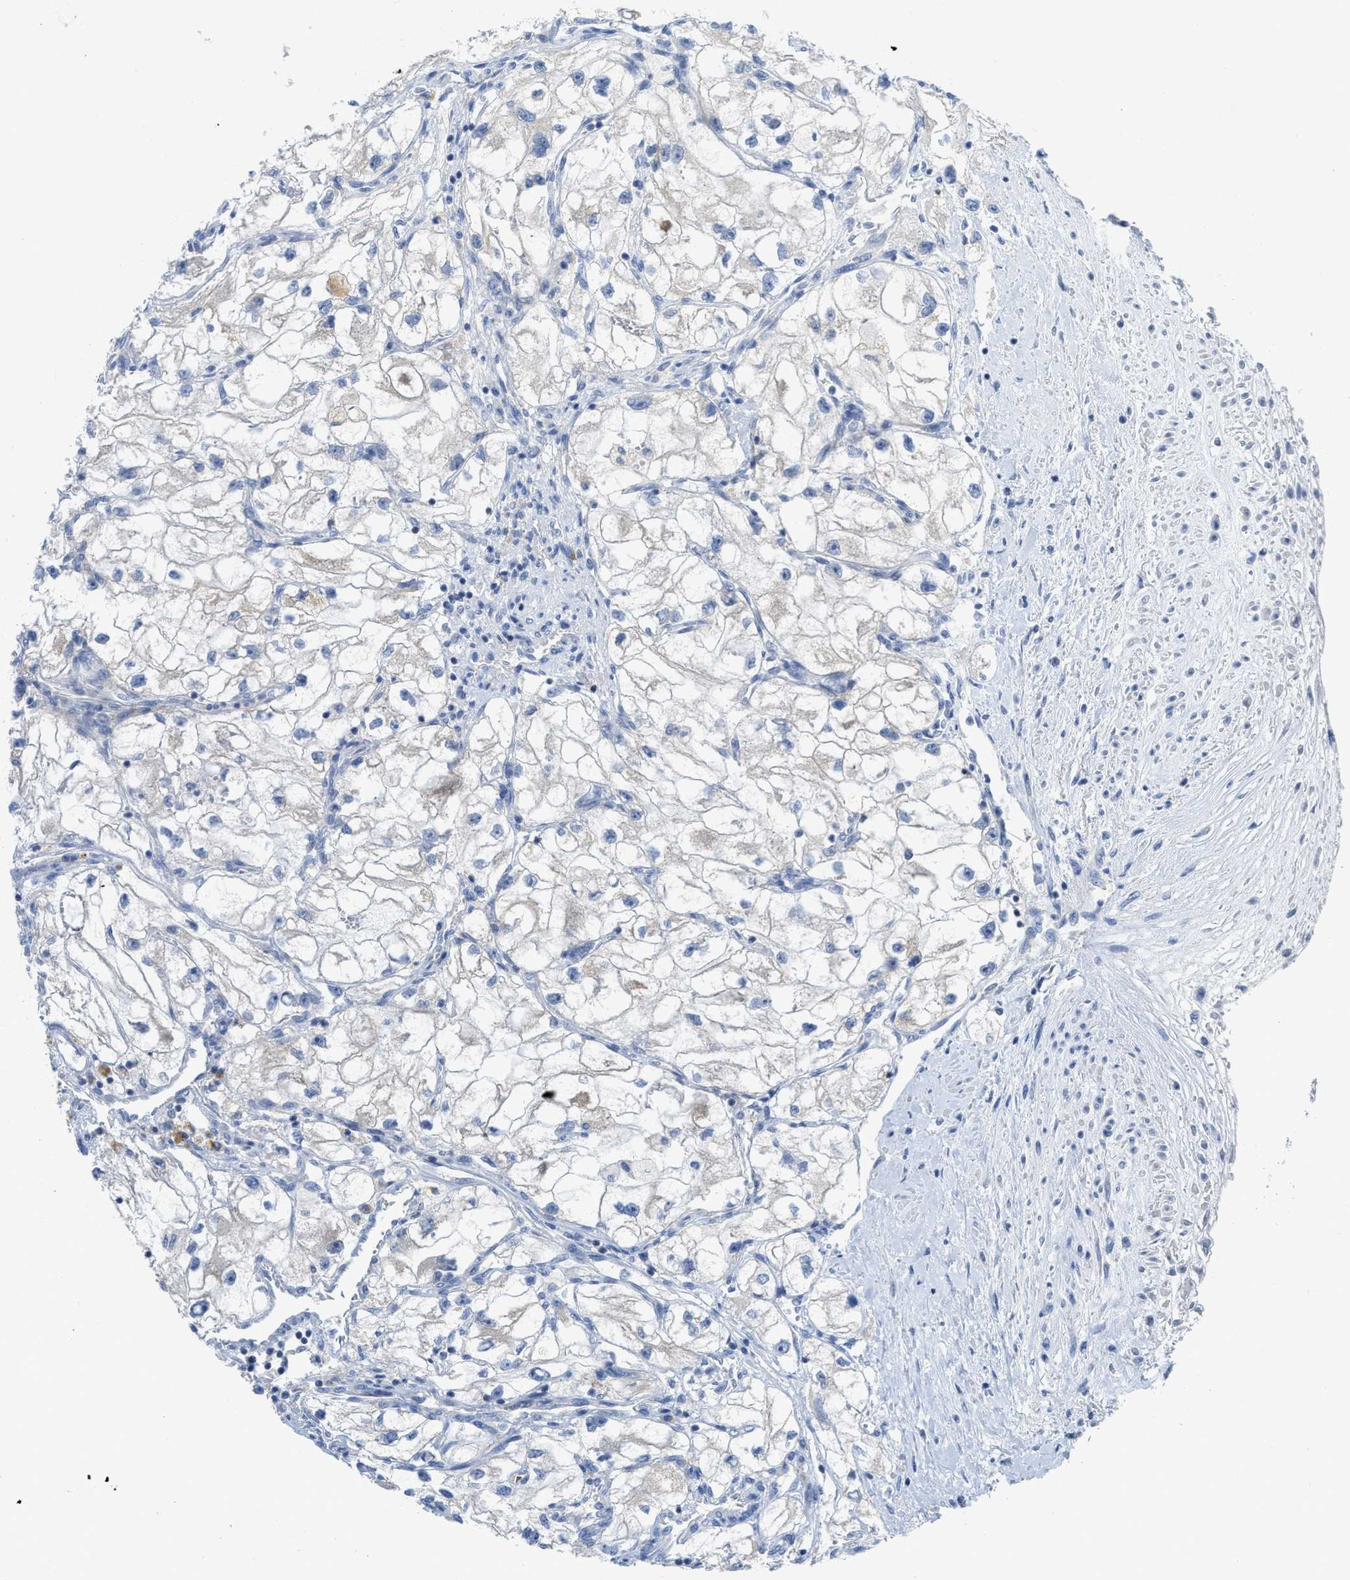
{"staining": {"intensity": "negative", "quantity": "none", "location": "none"}, "tissue": "renal cancer", "cell_type": "Tumor cells", "image_type": "cancer", "snomed": [{"axis": "morphology", "description": "Adenocarcinoma, NOS"}, {"axis": "topography", "description": "Kidney"}], "caption": "Tumor cells show no significant protein positivity in renal adenocarcinoma.", "gene": "GATD3", "patient": {"sex": "female", "age": 70}}